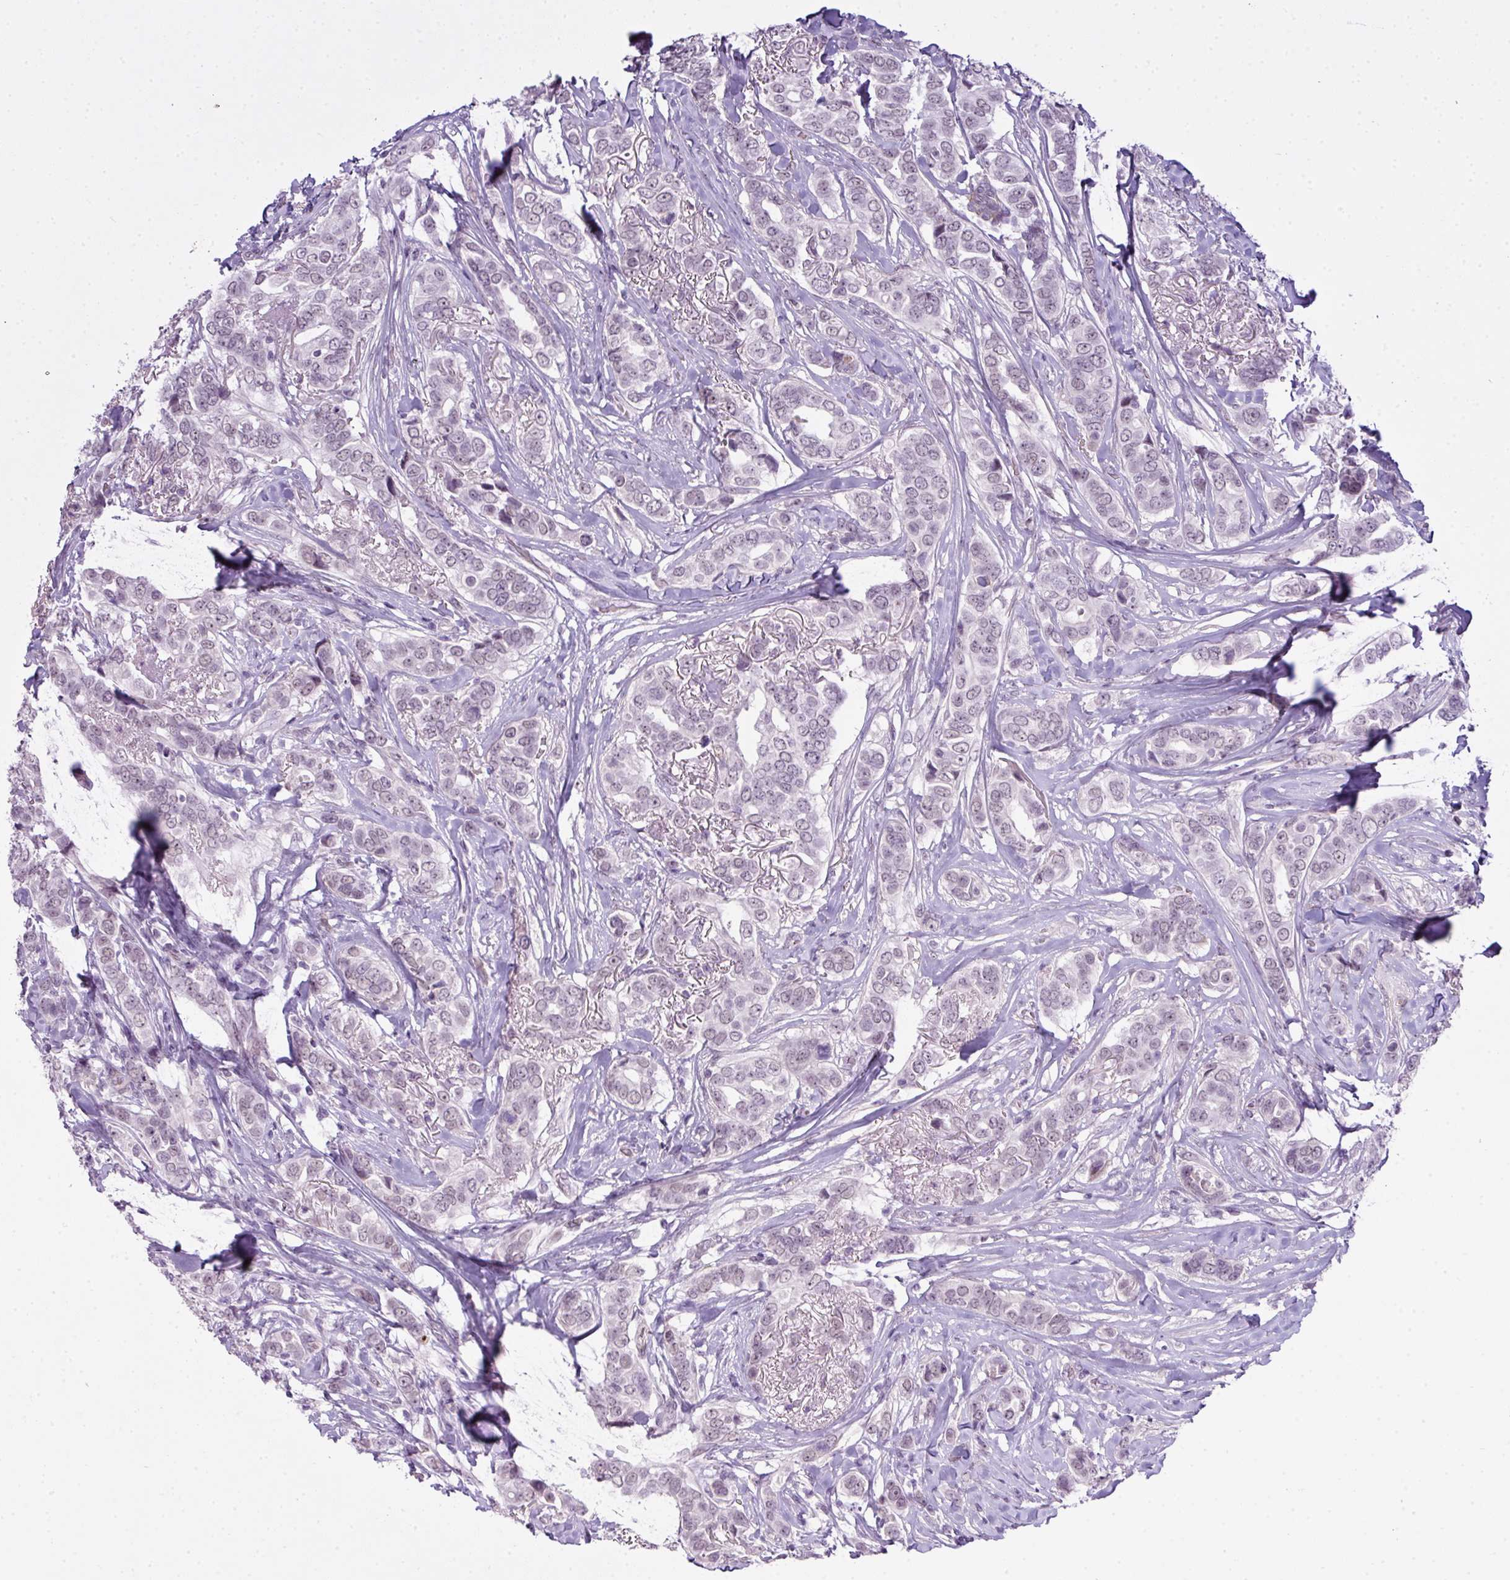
{"staining": {"intensity": "negative", "quantity": "none", "location": "none"}, "tissue": "breast cancer", "cell_type": "Tumor cells", "image_type": "cancer", "snomed": [{"axis": "morphology", "description": "Lobular carcinoma"}, {"axis": "topography", "description": "Breast"}], "caption": "Protein analysis of lobular carcinoma (breast) demonstrates no significant expression in tumor cells.", "gene": "ZNF688", "patient": {"sex": "female", "age": 51}}